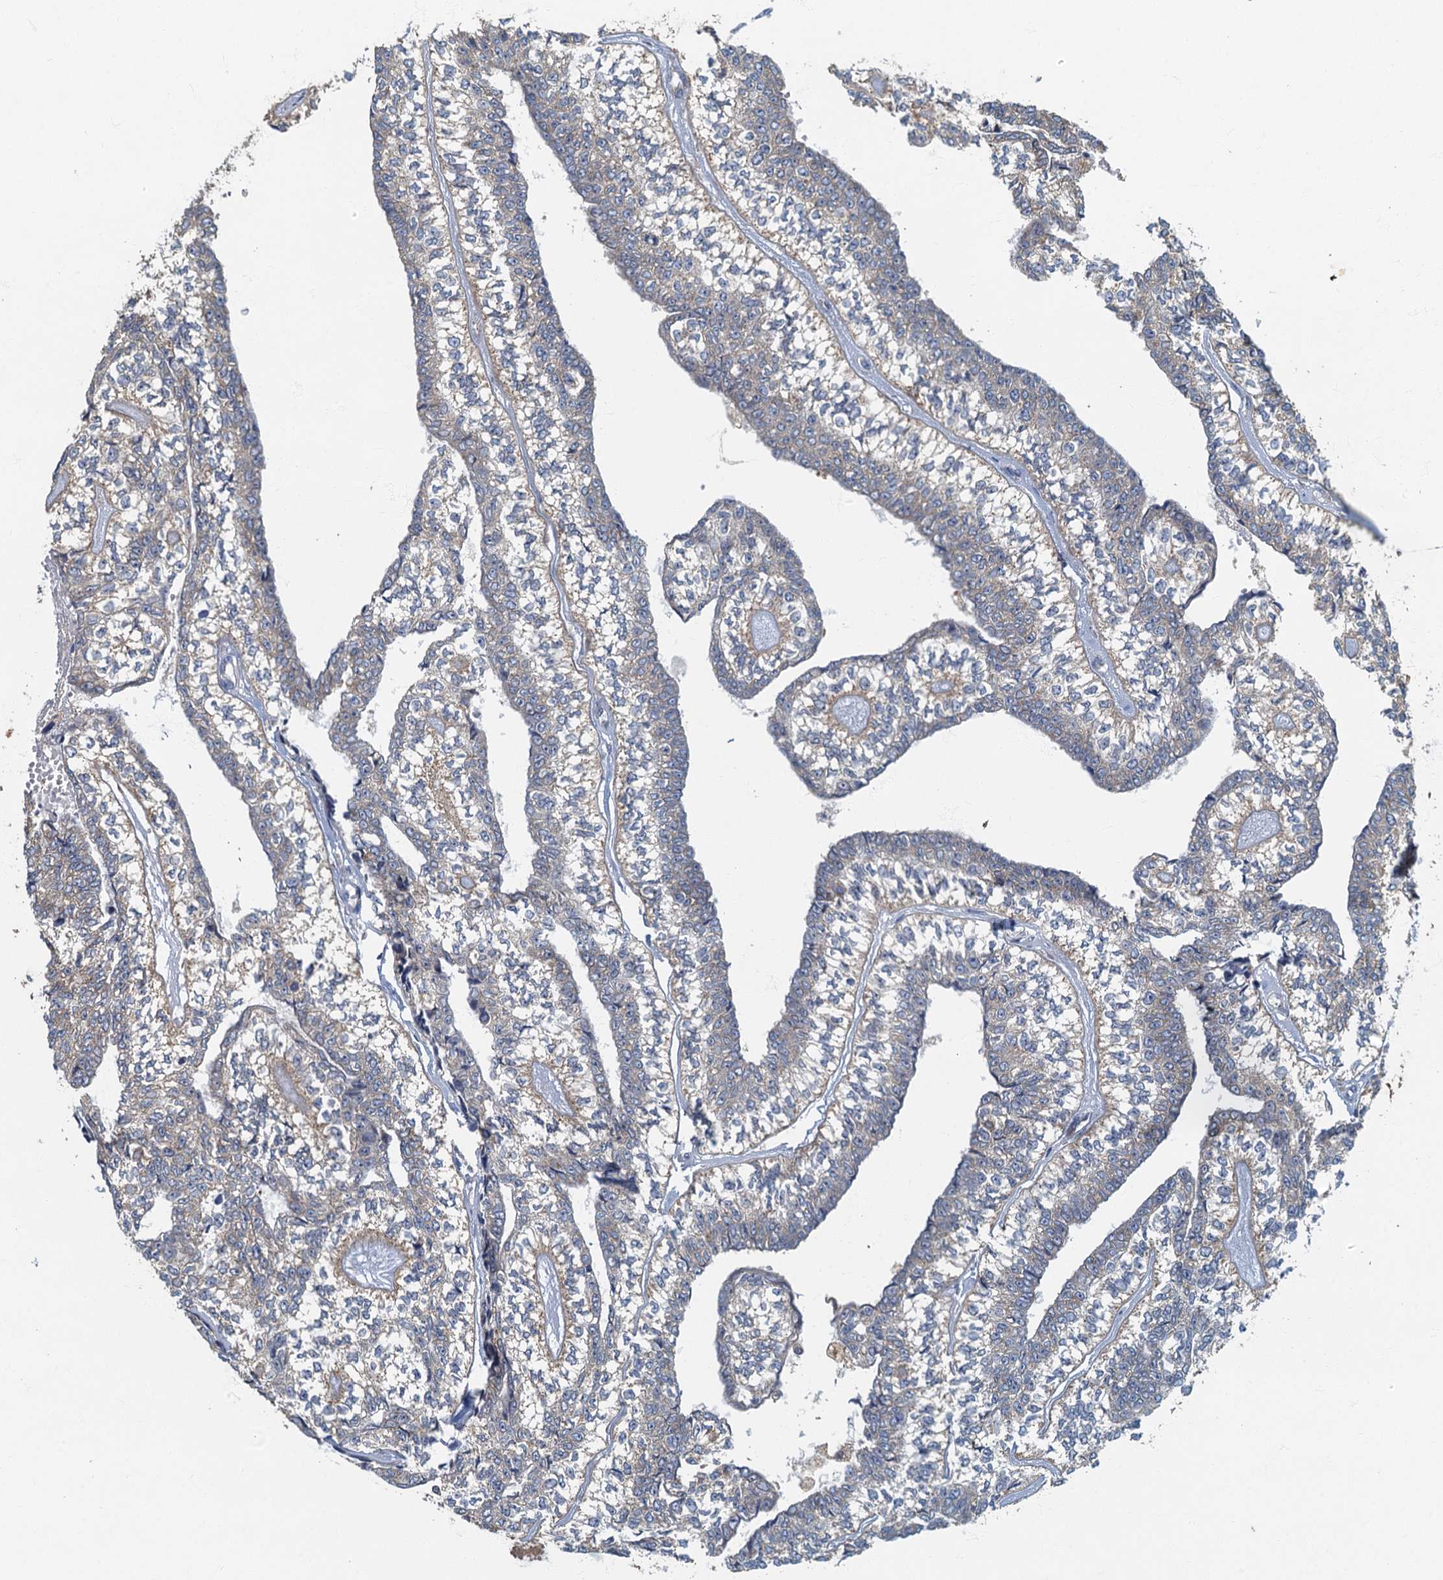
{"staining": {"intensity": "negative", "quantity": "none", "location": "none"}, "tissue": "head and neck cancer", "cell_type": "Tumor cells", "image_type": "cancer", "snomed": [{"axis": "morphology", "description": "Adenocarcinoma, NOS"}, {"axis": "topography", "description": "Head-Neck"}], "caption": "IHC image of neoplastic tissue: human adenocarcinoma (head and neck) stained with DAB demonstrates no significant protein positivity in tumor cells.", "gene": "SPDYC", "patient": {"sex": "female", "age": 73}}